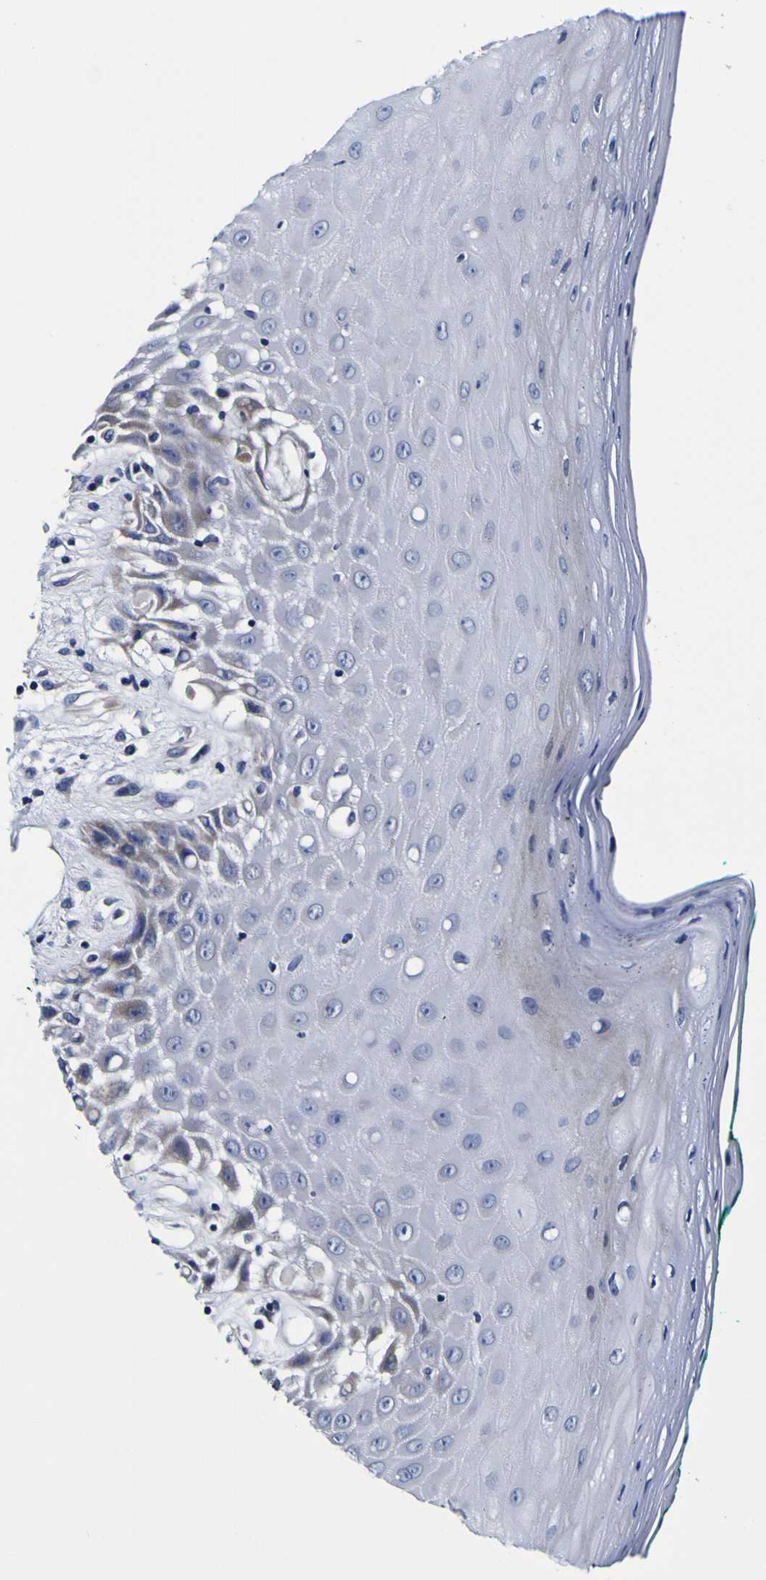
{"staining": {"intensity": "weak", "quantity": "<25%", "location": "cytoplasmic/membranous"}, "tissue": "oral mucosa", "cell_type": "Squamous epithelial cells", "image_type": "normal", "snomed": [{"axis": "morphology", "description": "Normal tissue, NOS"}, {"axis": "morphology", "description": "Squamous cell carcinoma, NOS"}, {"axis": "topography", "description": "Skeletal muscle"}, {"axis": "topography", "description": "Oral tissue"}, {"axis": "topography", "description": "Head-Neck"}], "caption": "An immunohistochemistry histopathology image of normal oral mucosa is shown. There is no staining in squamous epithelial cells of oral mucosa. Brightfield microscopy of immunohistochemistry stained with DAB (brown) and hematoxylin (blue), captured at high magnification.", "gene": "PDLIM4", "patient": {"sex": "female", "age": 84}}